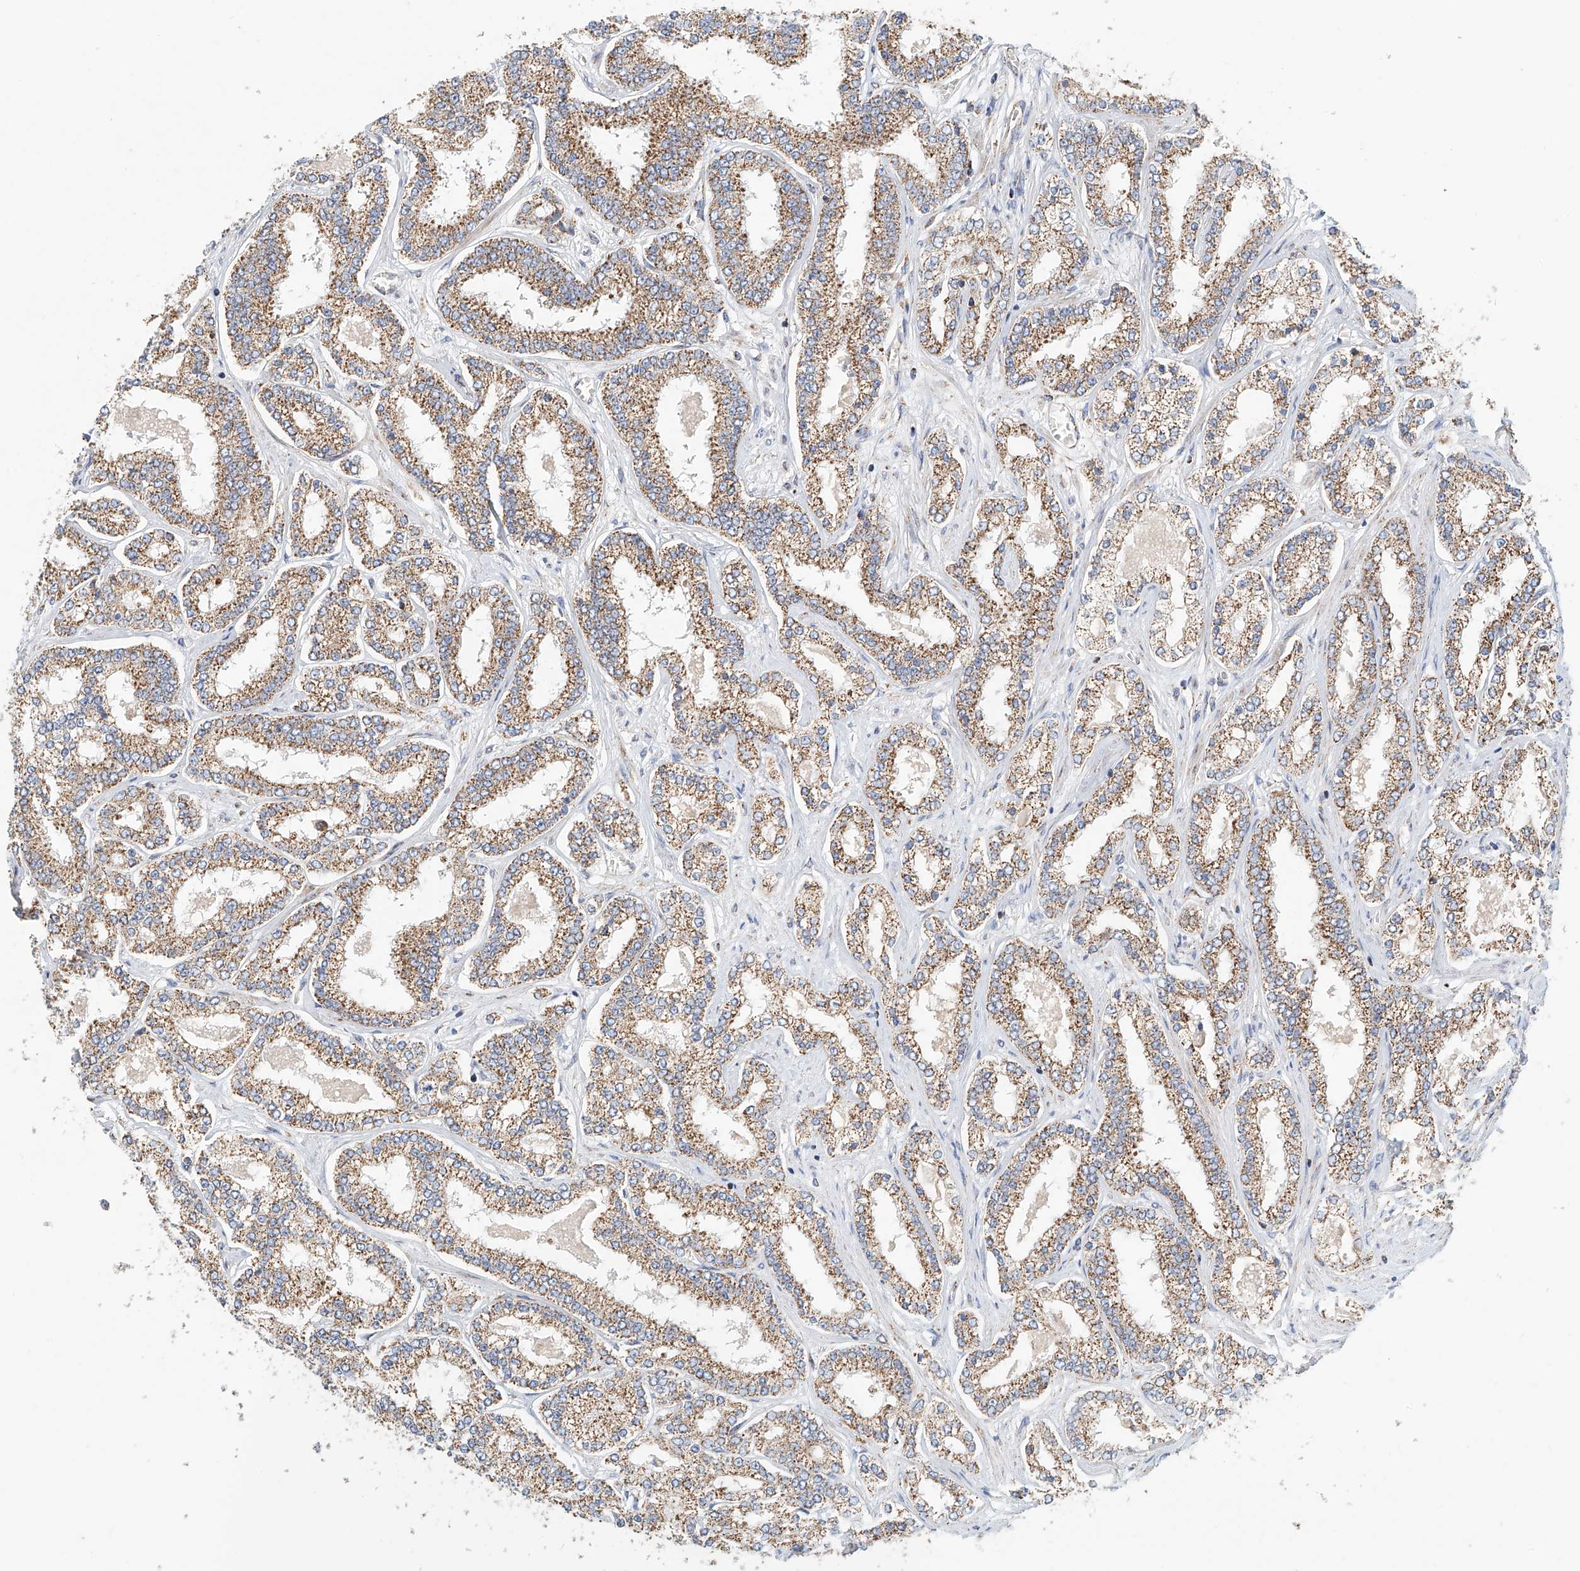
{"staining": {"intensity": "moderate", "quantity": ">75%", "location": "cytoplasmic/membranous"}, "tissue": "prostate cancer", "cell_type": "Tumor cells", "image_type": "cancer", "snomed": [{"axis": "morphology", "description": "Normal tissue, NOS"}, {"axis": "morphology", "description": "Adenocarcinoma, High grade"}, {"axis": "topography", "description": "Prostate"}], "caption": "This is a photomicrograph of immunohistochemistry (IHC) staining of prostate cancer, which shows moderate positivity in the cytoplasmic/membranous of tumor cells.", "gene": "MCL1", "patient": {"sex": "male", "age": 83}}